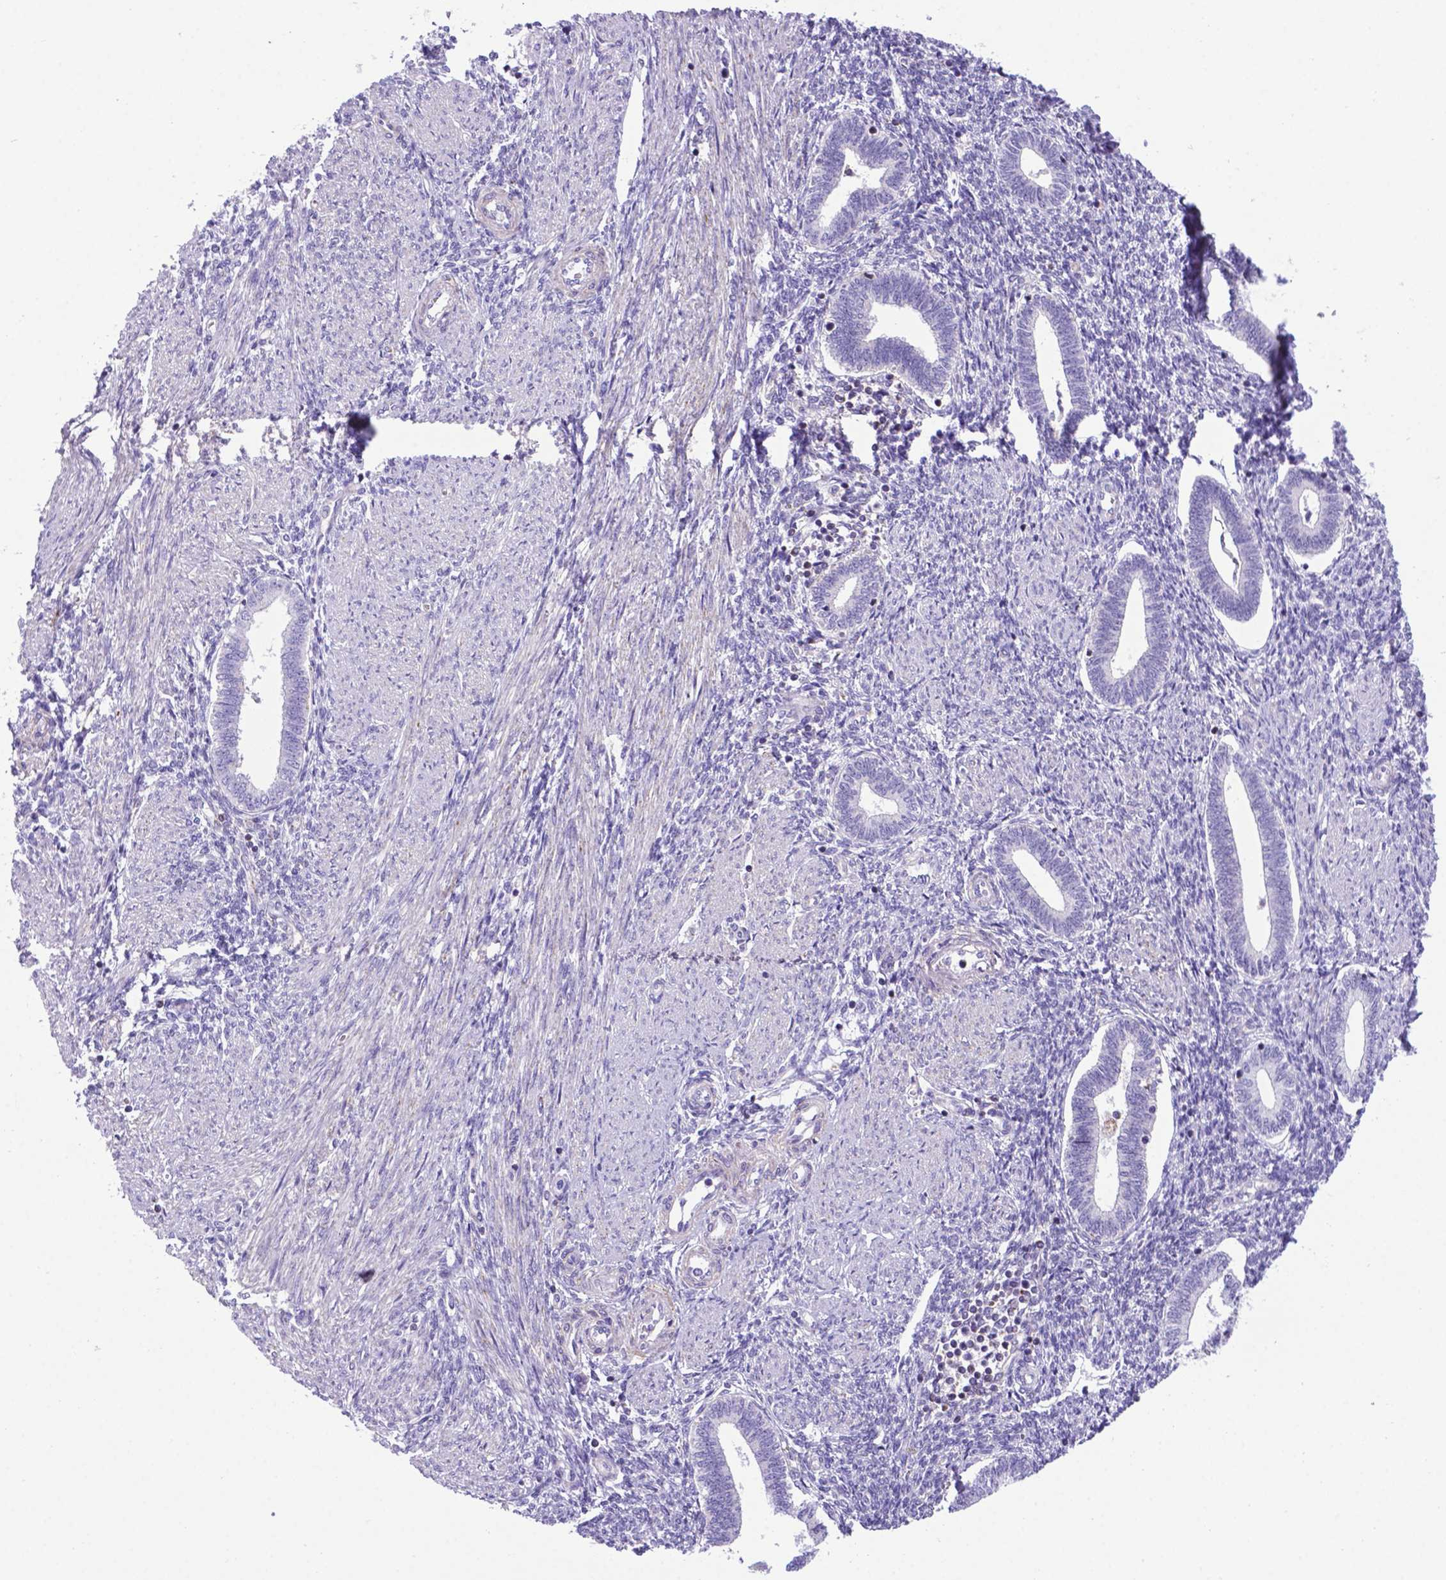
{"staining": {"intensity": "negative", "quantity": "none", "location": "none"}, "tissue": "endometrium", "cell_type": "Cells in endometrial stroma", "image_type": "normal", "snomed": [{"axis": "morphology", "description": "Normal tissue, NOS"}, {"axis": "topography", "description": "Endometrium"}], "caption": "Immunohistochemical staining of normal human endometrium displays no significant positivity in cells in endometrial stroma.", "gene": "POU3F3", "patient": {"sex": "female", "age": 42}}